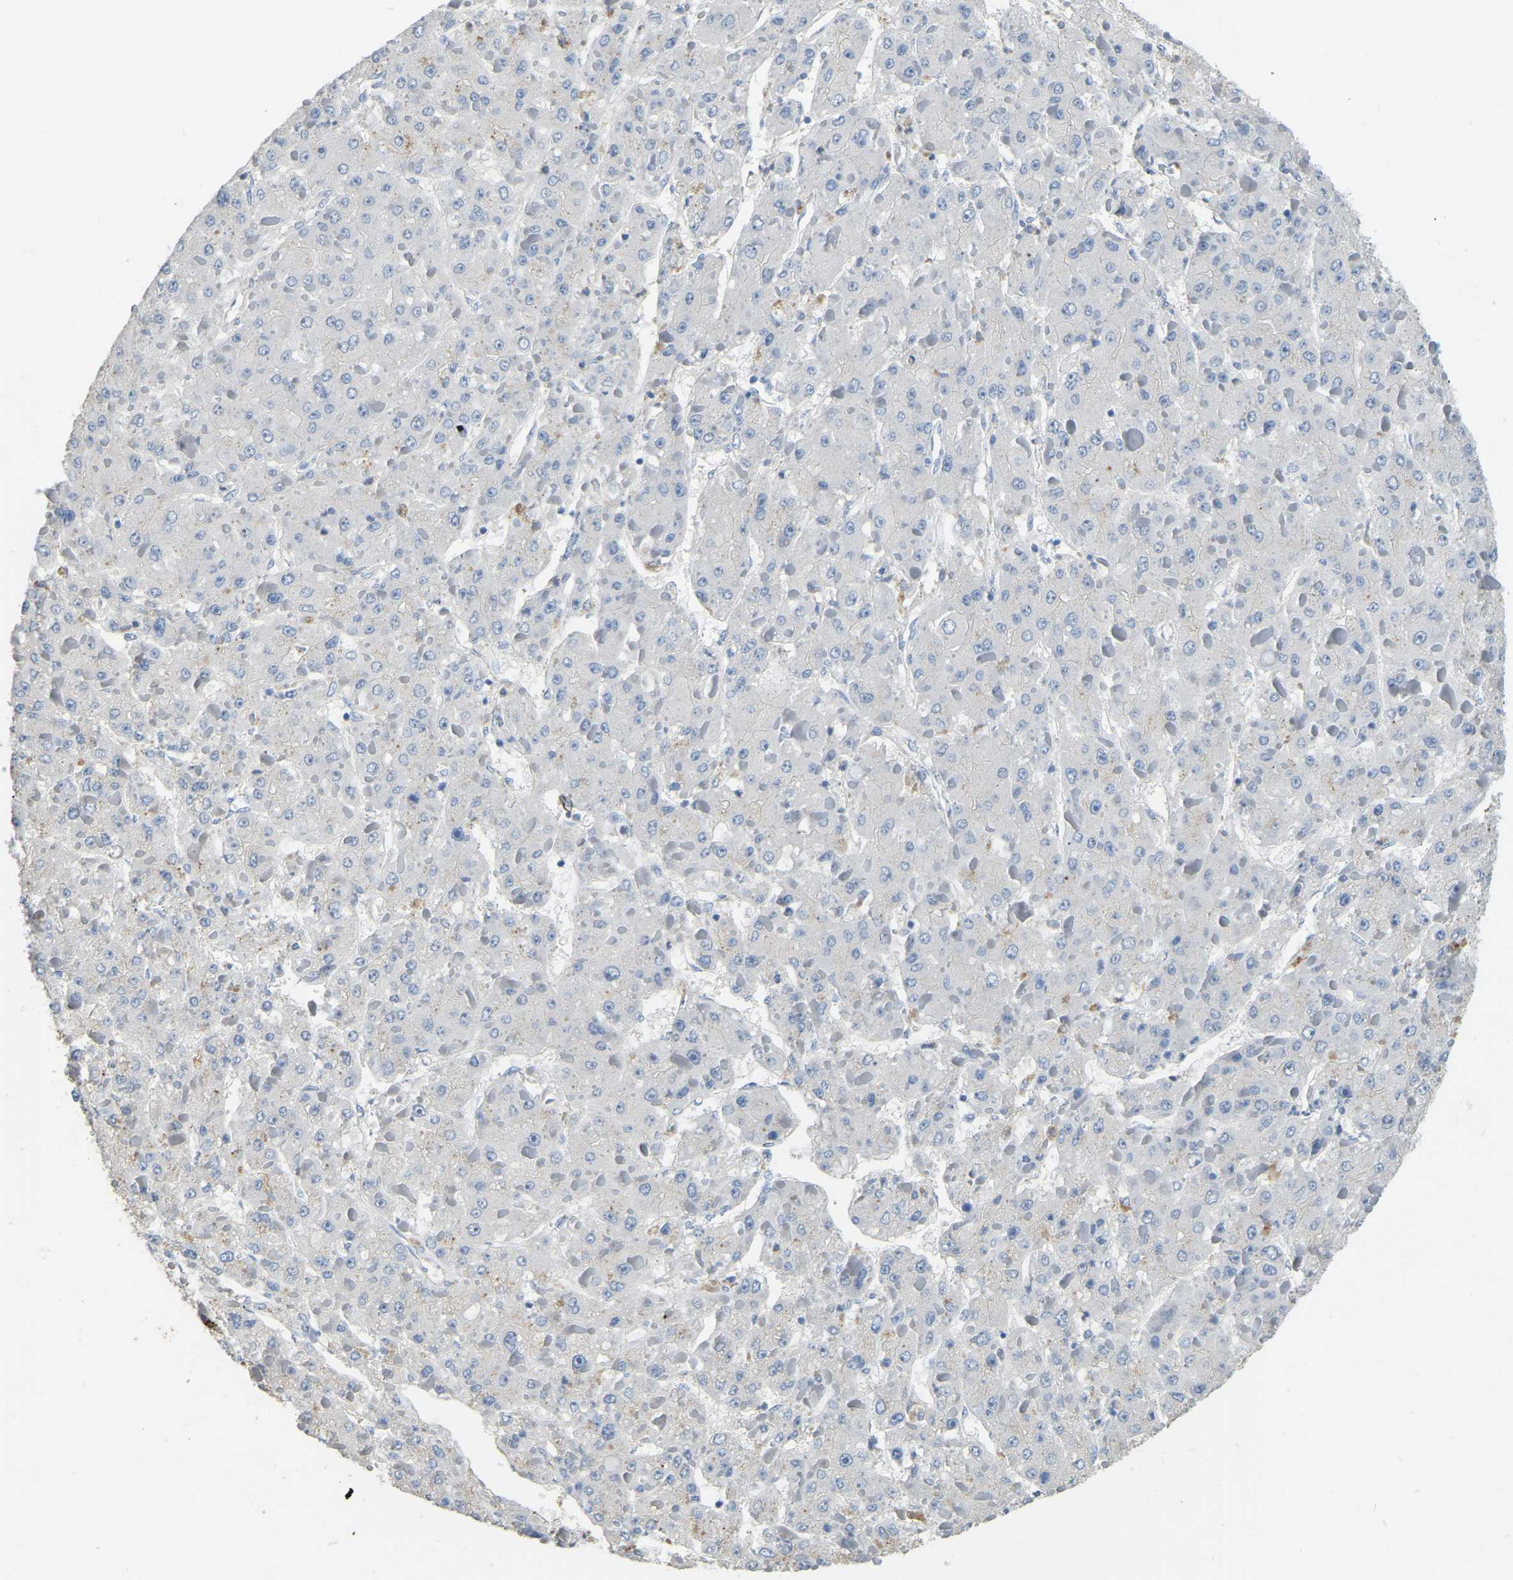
{"staining": {"intensity": "negative", "quantity": "none", "location": "none"}, "tissue": "liver cancer", "cell_type": "Tumor cells", "image_type": "cancer", "snomed": [{"axis": "morphology", "description": "Carcinoma, Hepatocellular, NOS"}, {"axis": "topography", "description": "Liver"}], "caption": "Liver hepatocellular carcinoma was stained to show a protein in brown. There is no significant staining in tumor cells. The staining is performed using DAB brown chromogen with nuclei counter-stained in using hematoxylin.", "gene": "FAM174A", "patient": {"sex": "female", "age": 73}}